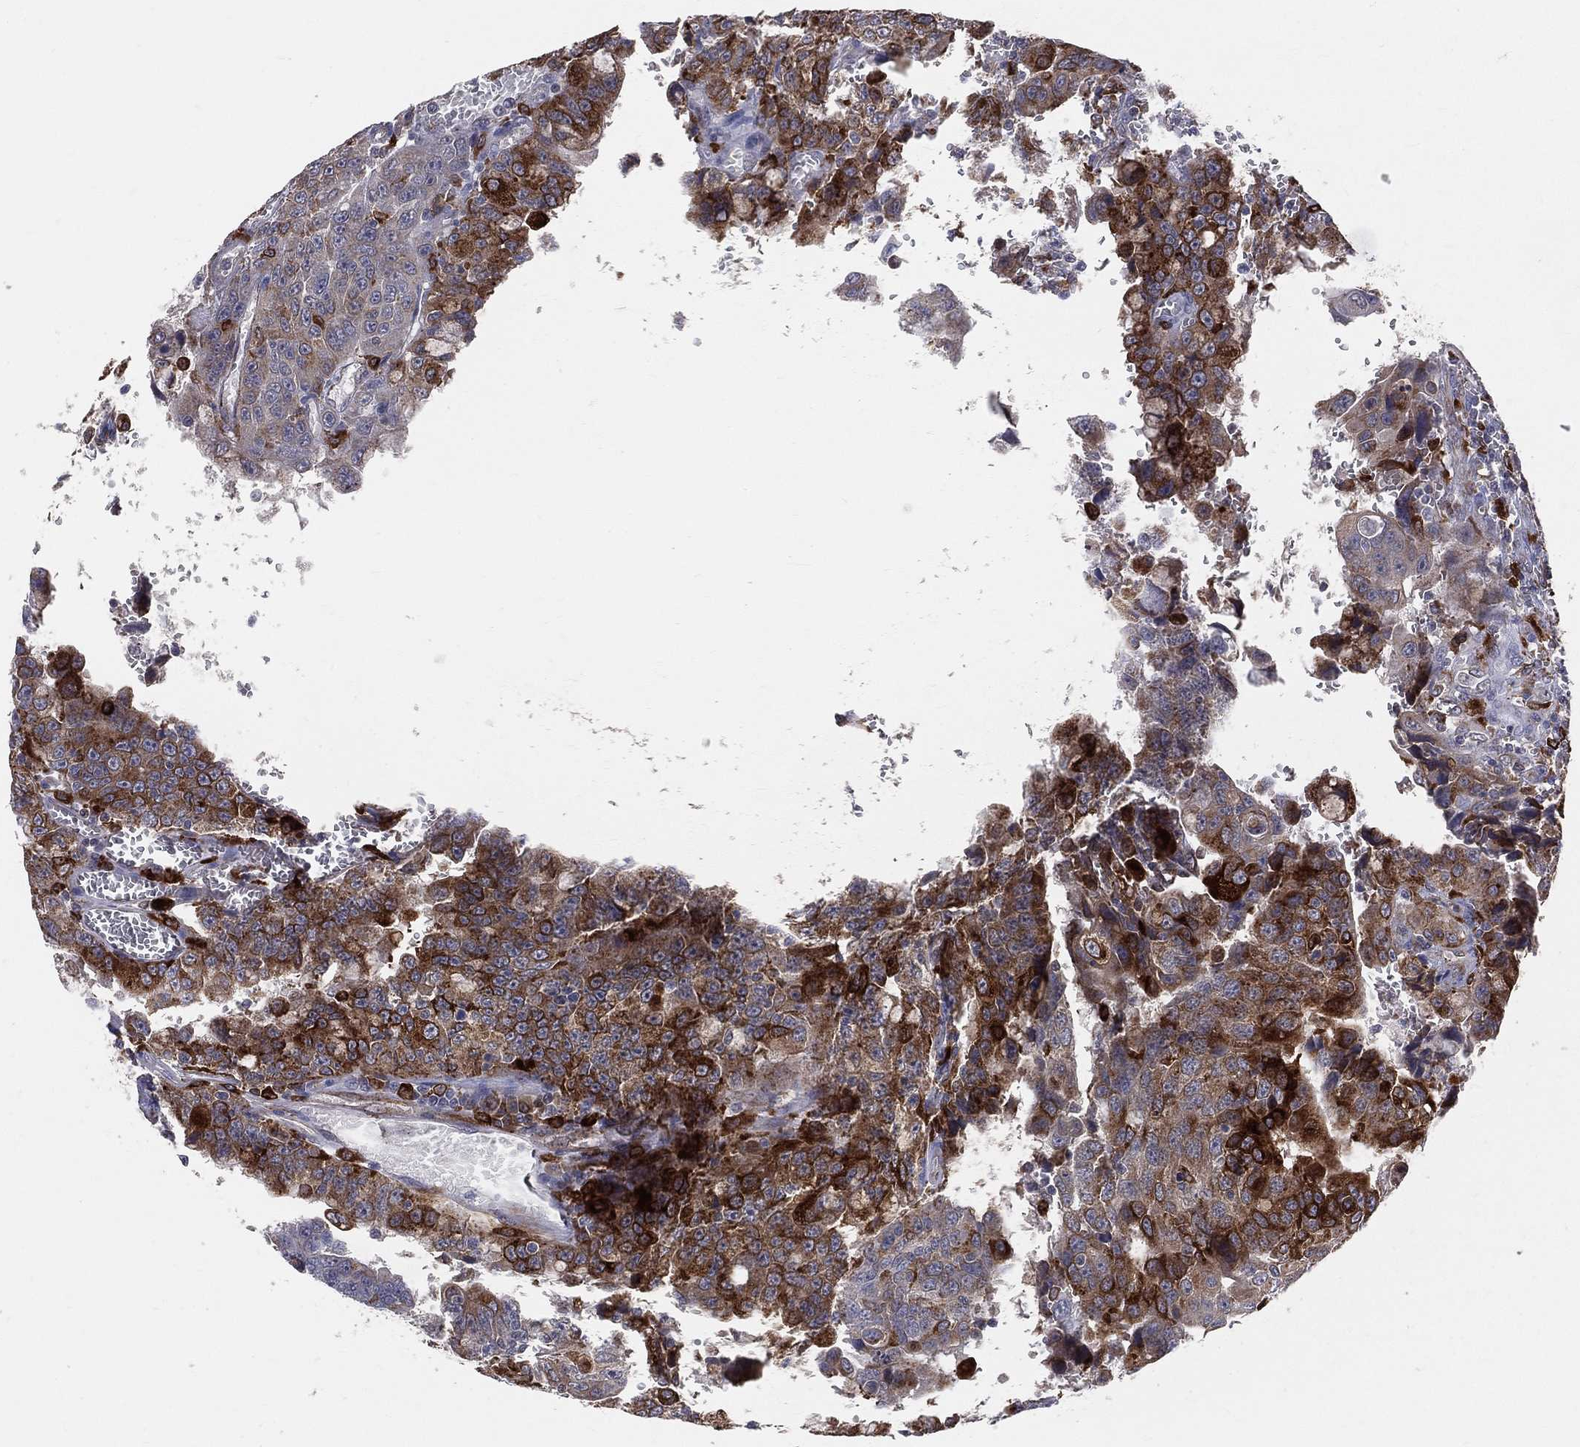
{"staining": {"intensity": "strong", "quantity": "25%-75%", "location": "cytoplasmic/membranous"}, "tissue": "urothelial cancer", "cell_type": "Tumor cells", "image_type": "cancer", "snomed": [{"axis": "morphology", "description": "Urothelial carcinoma, NOS"}, {"axis": "morphology", "description": "Urothelial carcinoma, High grade"}, {"axis": "topography", "description": "Urinary bladder"}], "caption": "The photomicrograph shows staining of urothelial carcinoma (high-grade), revealing strong cytoplasmic/membranous protein positivity (brown color) within tumor cells.", "gene": "CD74", "patient": {"sex": "female", "age": 73}}